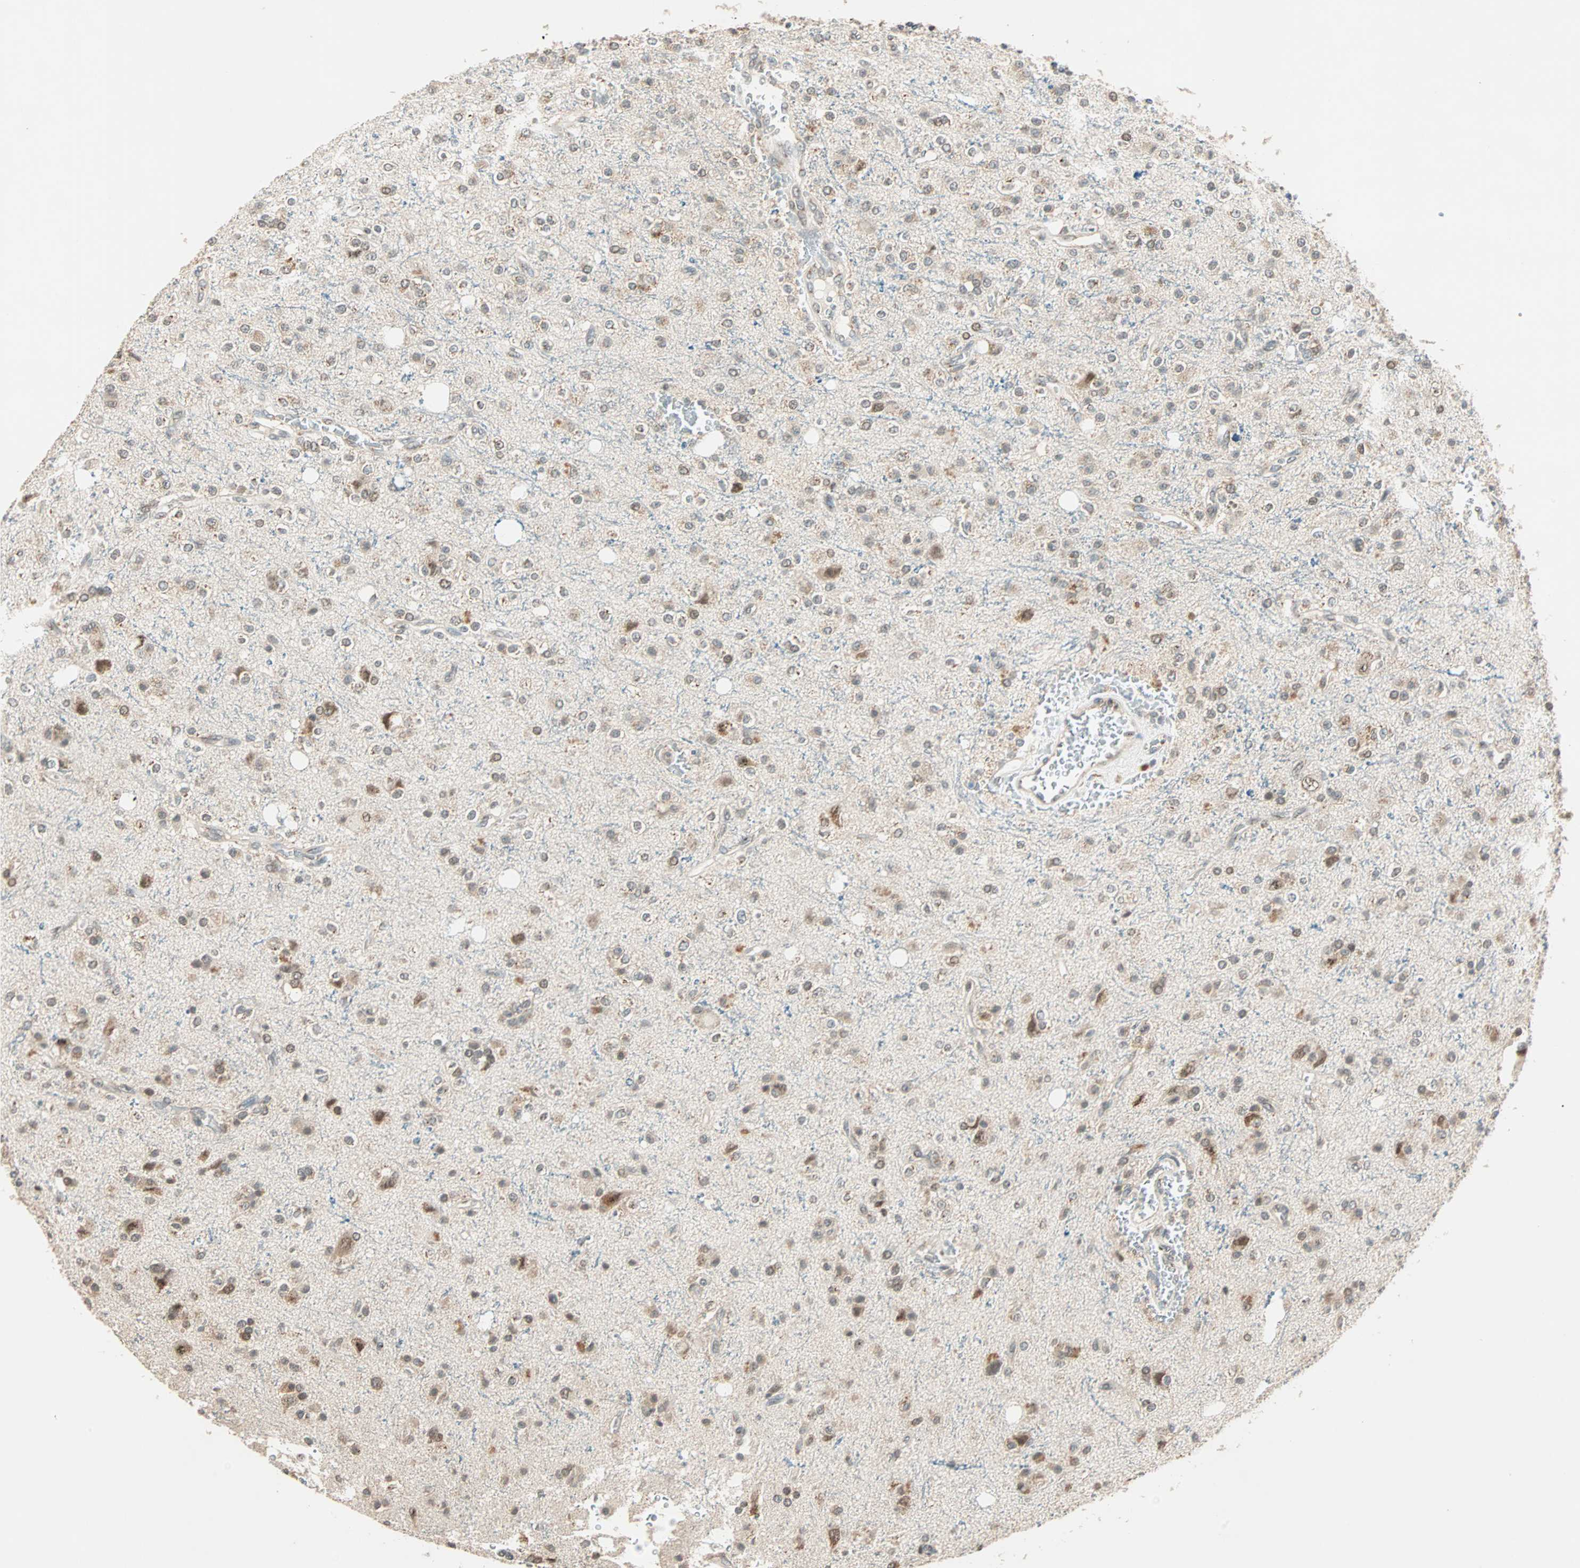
{"staining": {"intensity": "weak", "quantity": "25%-75%", "location": "cytoplasmic/membranous"}, "tissue": "glioma", "cell_type": "Tumor cells", "image_type": "cancer", "snomed": [{"axis": "morphology", "description": "Glioma, malignant, High grade"}, {"axis": "topography", "description": "Brain"}], "caption": "A photomicrograph of glioma stained for a protein reveals weak cytoplasmic/membranous brown staining in tumor cells.", "gene": "PRDM2", "patient": {"sex": "male", "age": 47}}